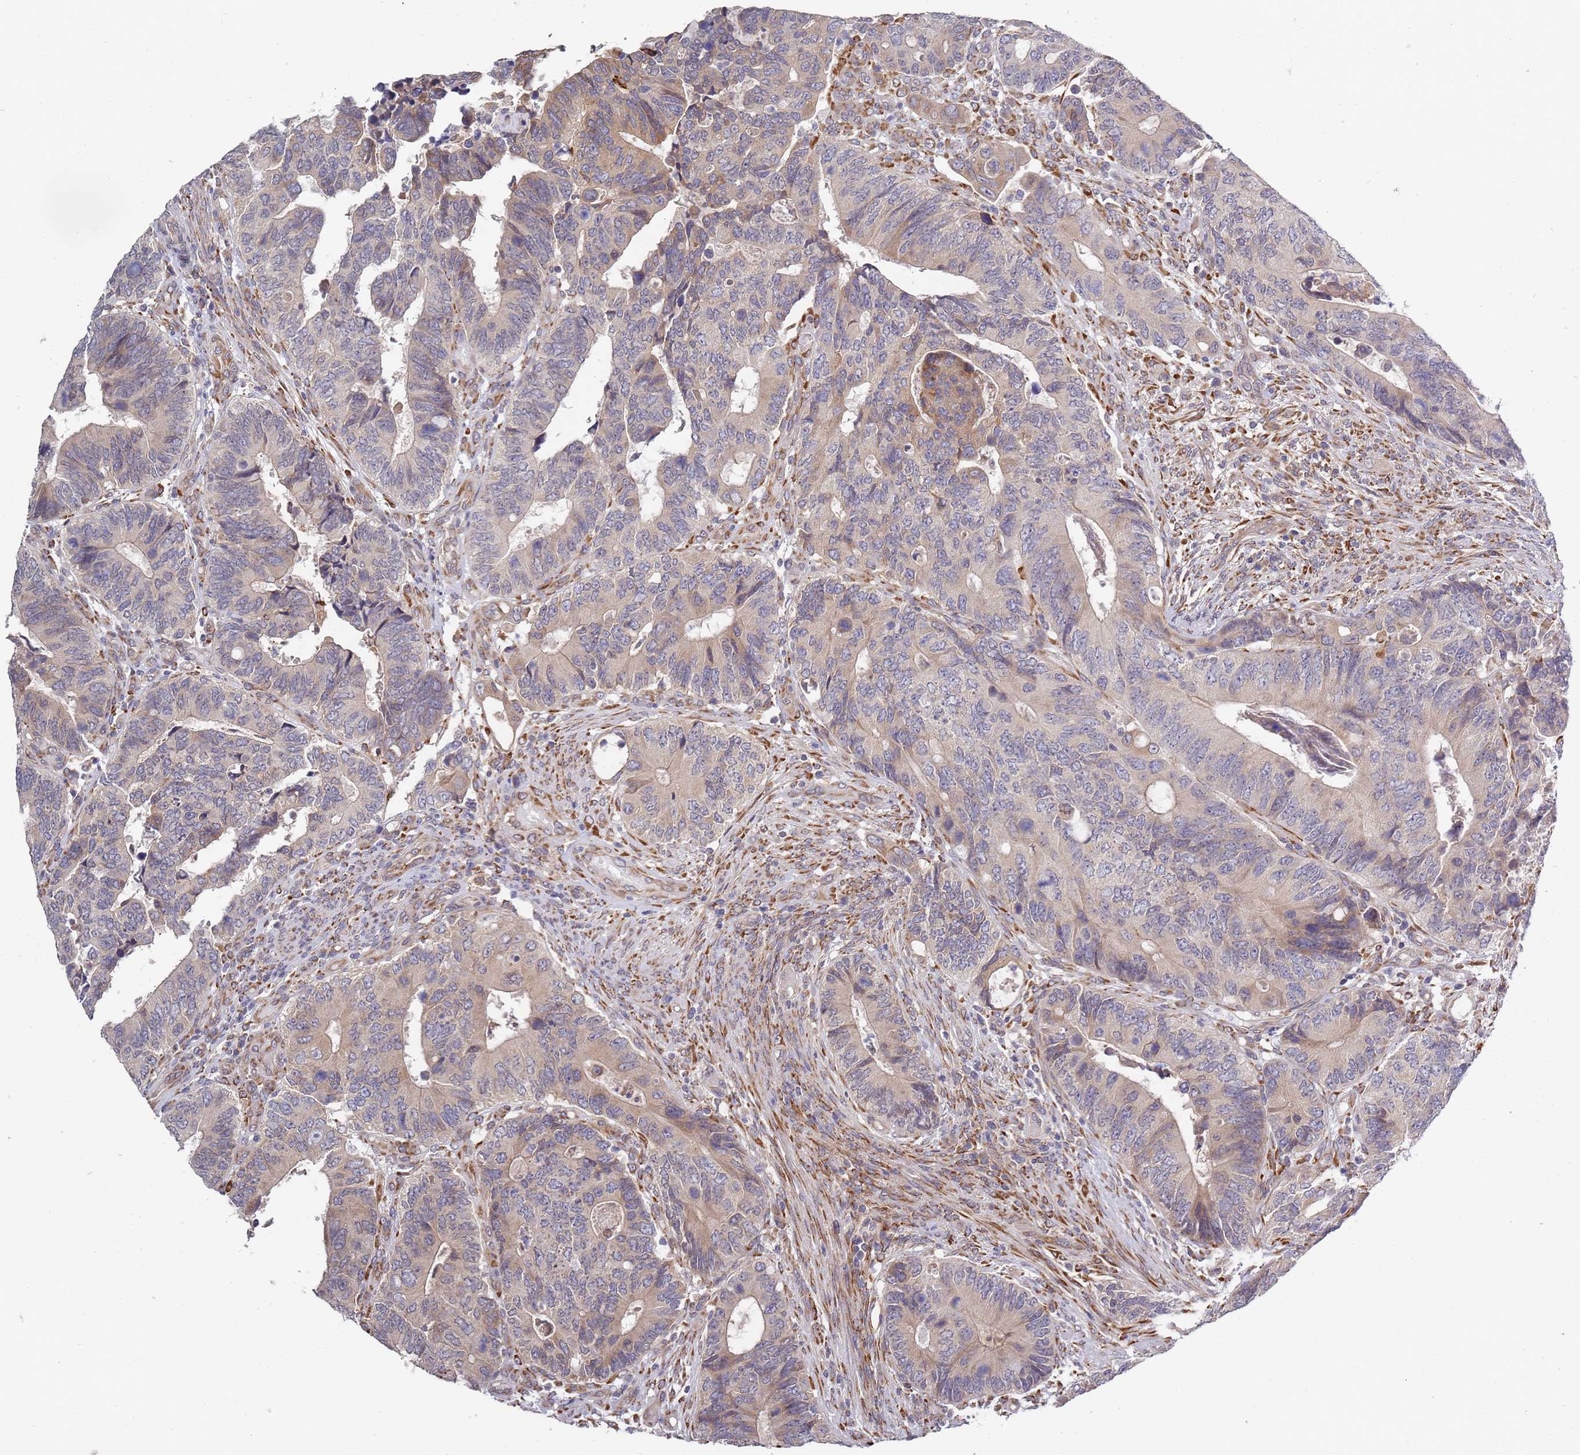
{"staining": {"intensity": "weak", "quantity": "25%-75%", "location": "cytoplasmic/membranous"}, "tissue": "colorectal cancer", "cell_type": "Tumor cells", "image_type": "cancer", "snomed": [{"axis": "morphology", "description": "Adenocarcinoma, NOS"}, {"axis": "topography", "description": "Colon"}], "caption": "Tumor cells show low levels of weak cytoplasmic/membranous positivity in about 25%-75% of cells in colorectal adenocarcinoma. The protein is stained brown, and the nuclei are stained in blue (DAB (3,3'-diaminobenzidine) IHC with brightfield microscopy, high magnification).", "gene": "VRK2", "patient": {"sex": "male", "age": 87}}